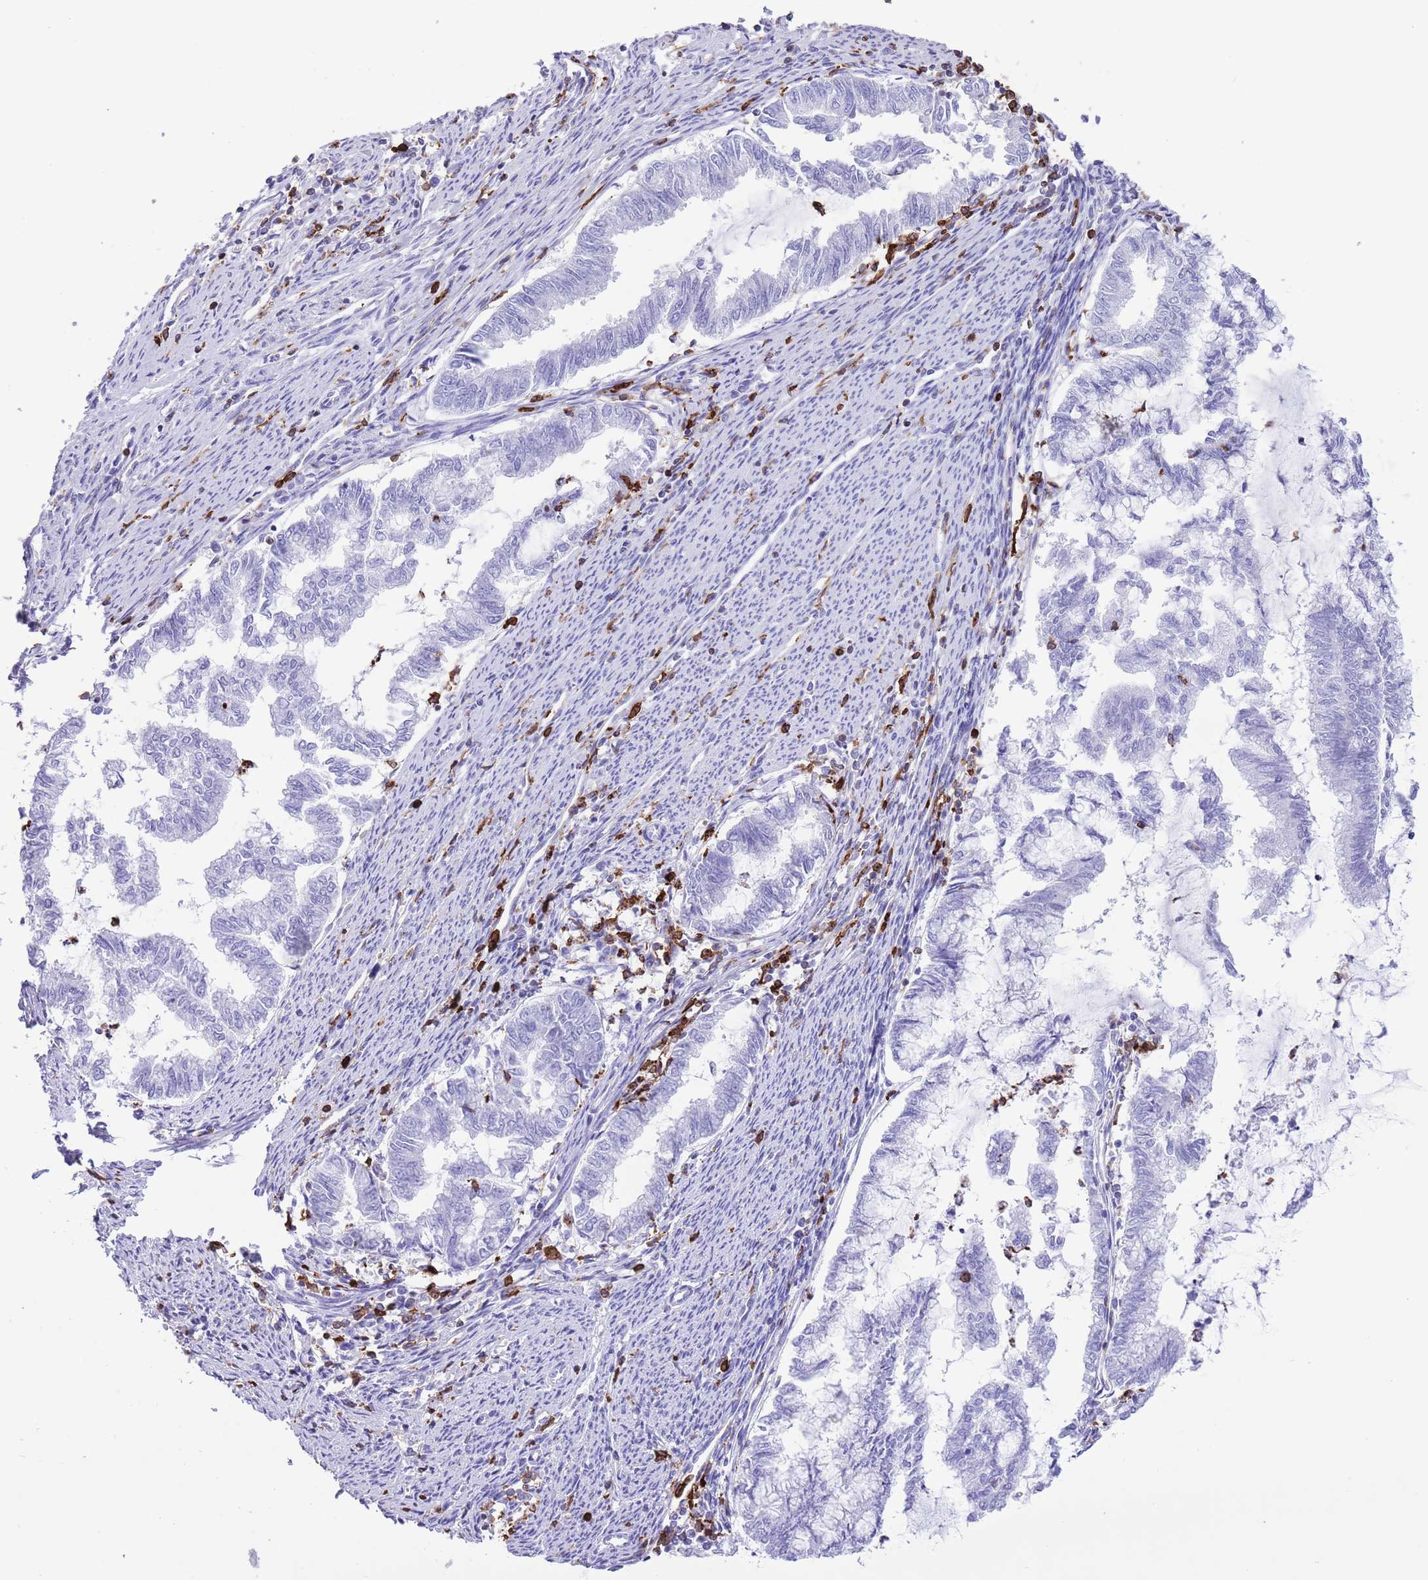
{"staining": {"intensity": "negative", "quantity": "none", "location": "none"}, "tissue": "endometrial cancer", "cell_type": "Tumor cells", "image_type": "cancer", "snomed": [{"axis": "morphology", "description": "Adenocarcinoma, NOS"}, {"axis": "topography", "description": "Endometrium"}], "caption": "The photomicrograph demonstrates no significant expression in tumor cells of endometrial adenocarcinoma.", "gene": "EFHD2", "patient": {"sex": "female", "age": 79}}